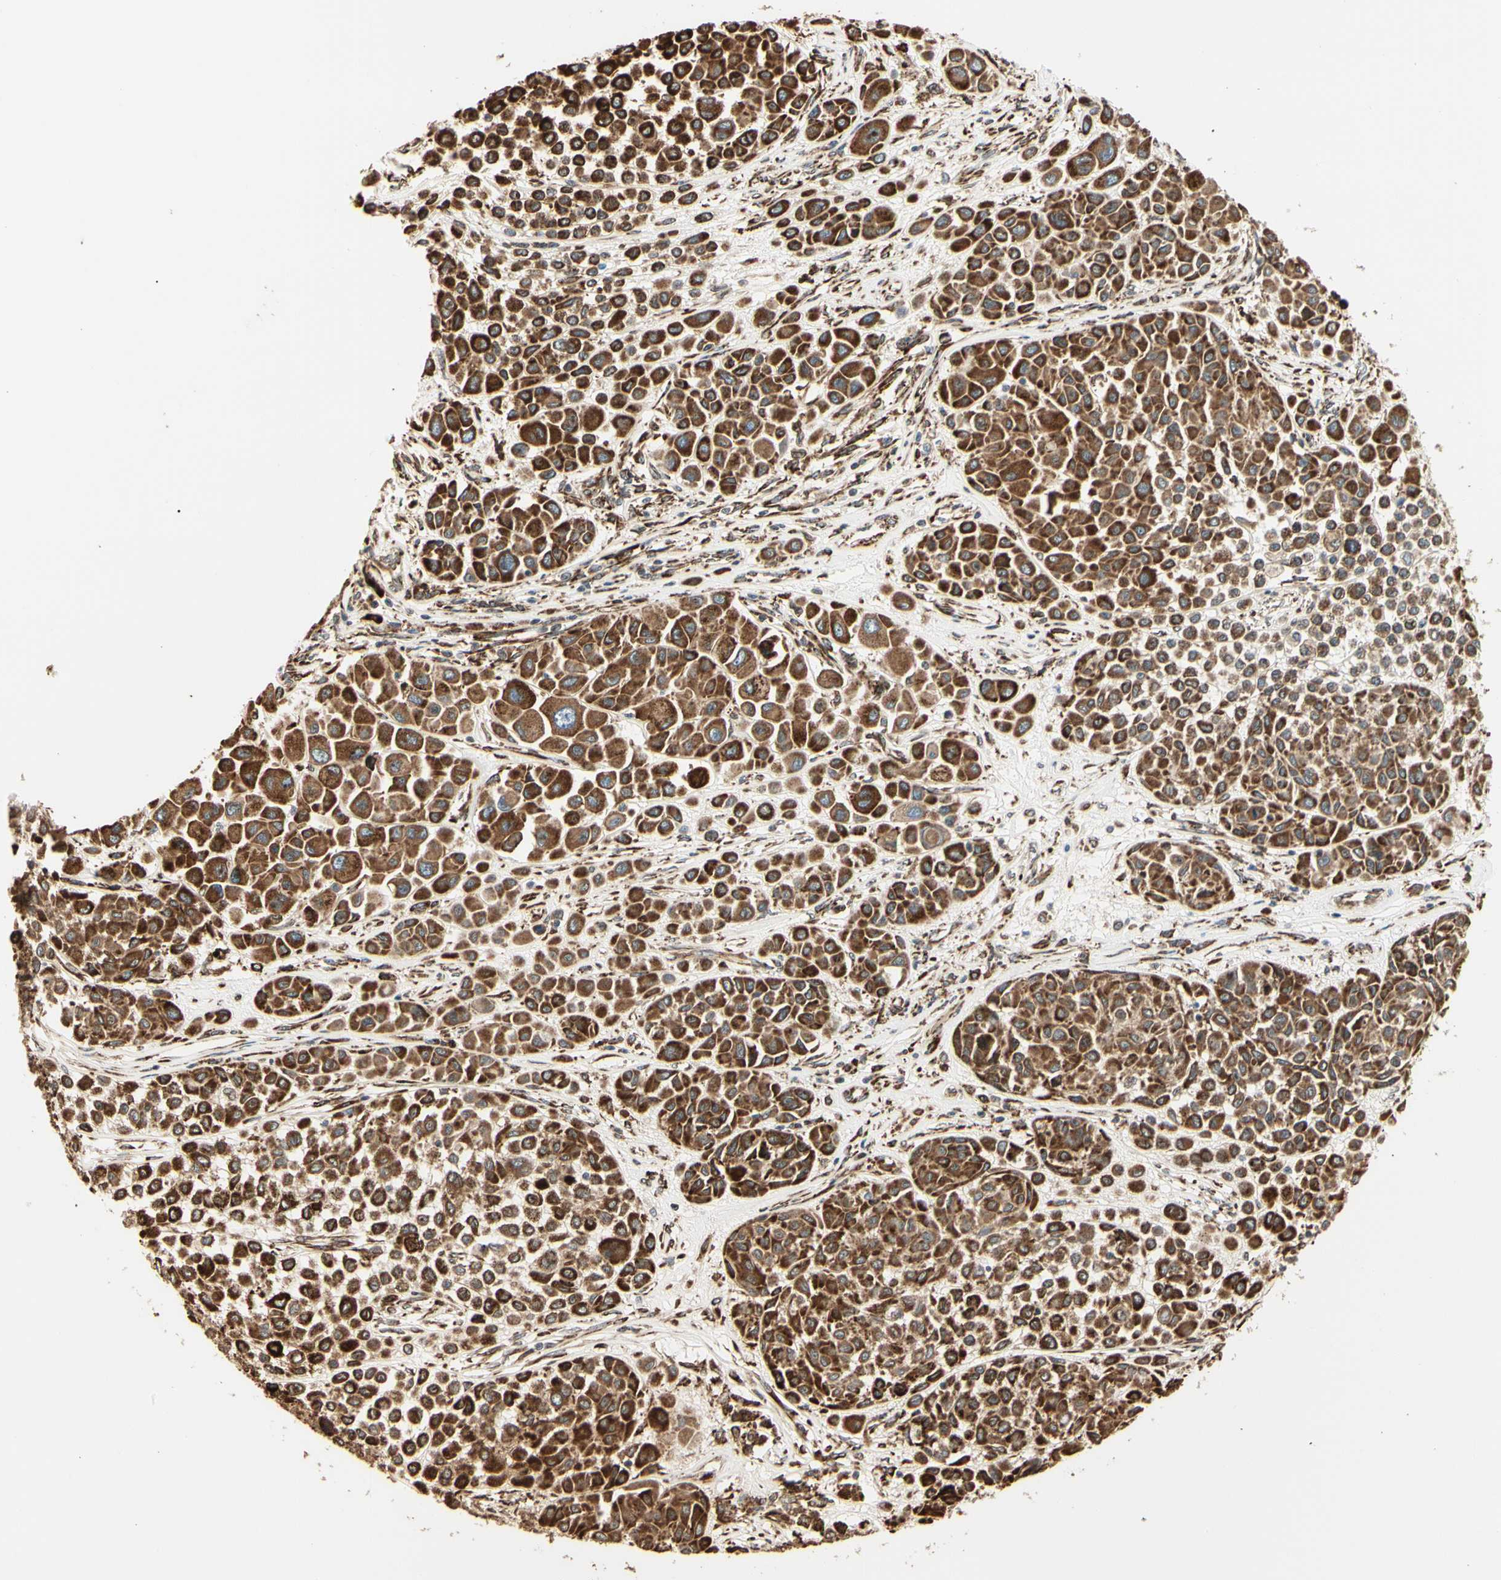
{"staining": {"intensity": "strong", "quantity": ">75%", "location": "cytoplasmic/membranous"}, "tissue": "melanoma", "cell_type": "Tumor cells", "image_type": "cancer", "snomed": [{"axis": "morphology", "description": "Malignant melanoma, Metastatic site"}, {"axis": "topography", "description": "Soft tissue"}], "caption": "IHC of human melanoma displays high levels of strong cytoplasmic/membranous staining in about >75% of tumor cells.", "gene": "HSP90B1", "patient": {"sex": "male", "age": 41}}